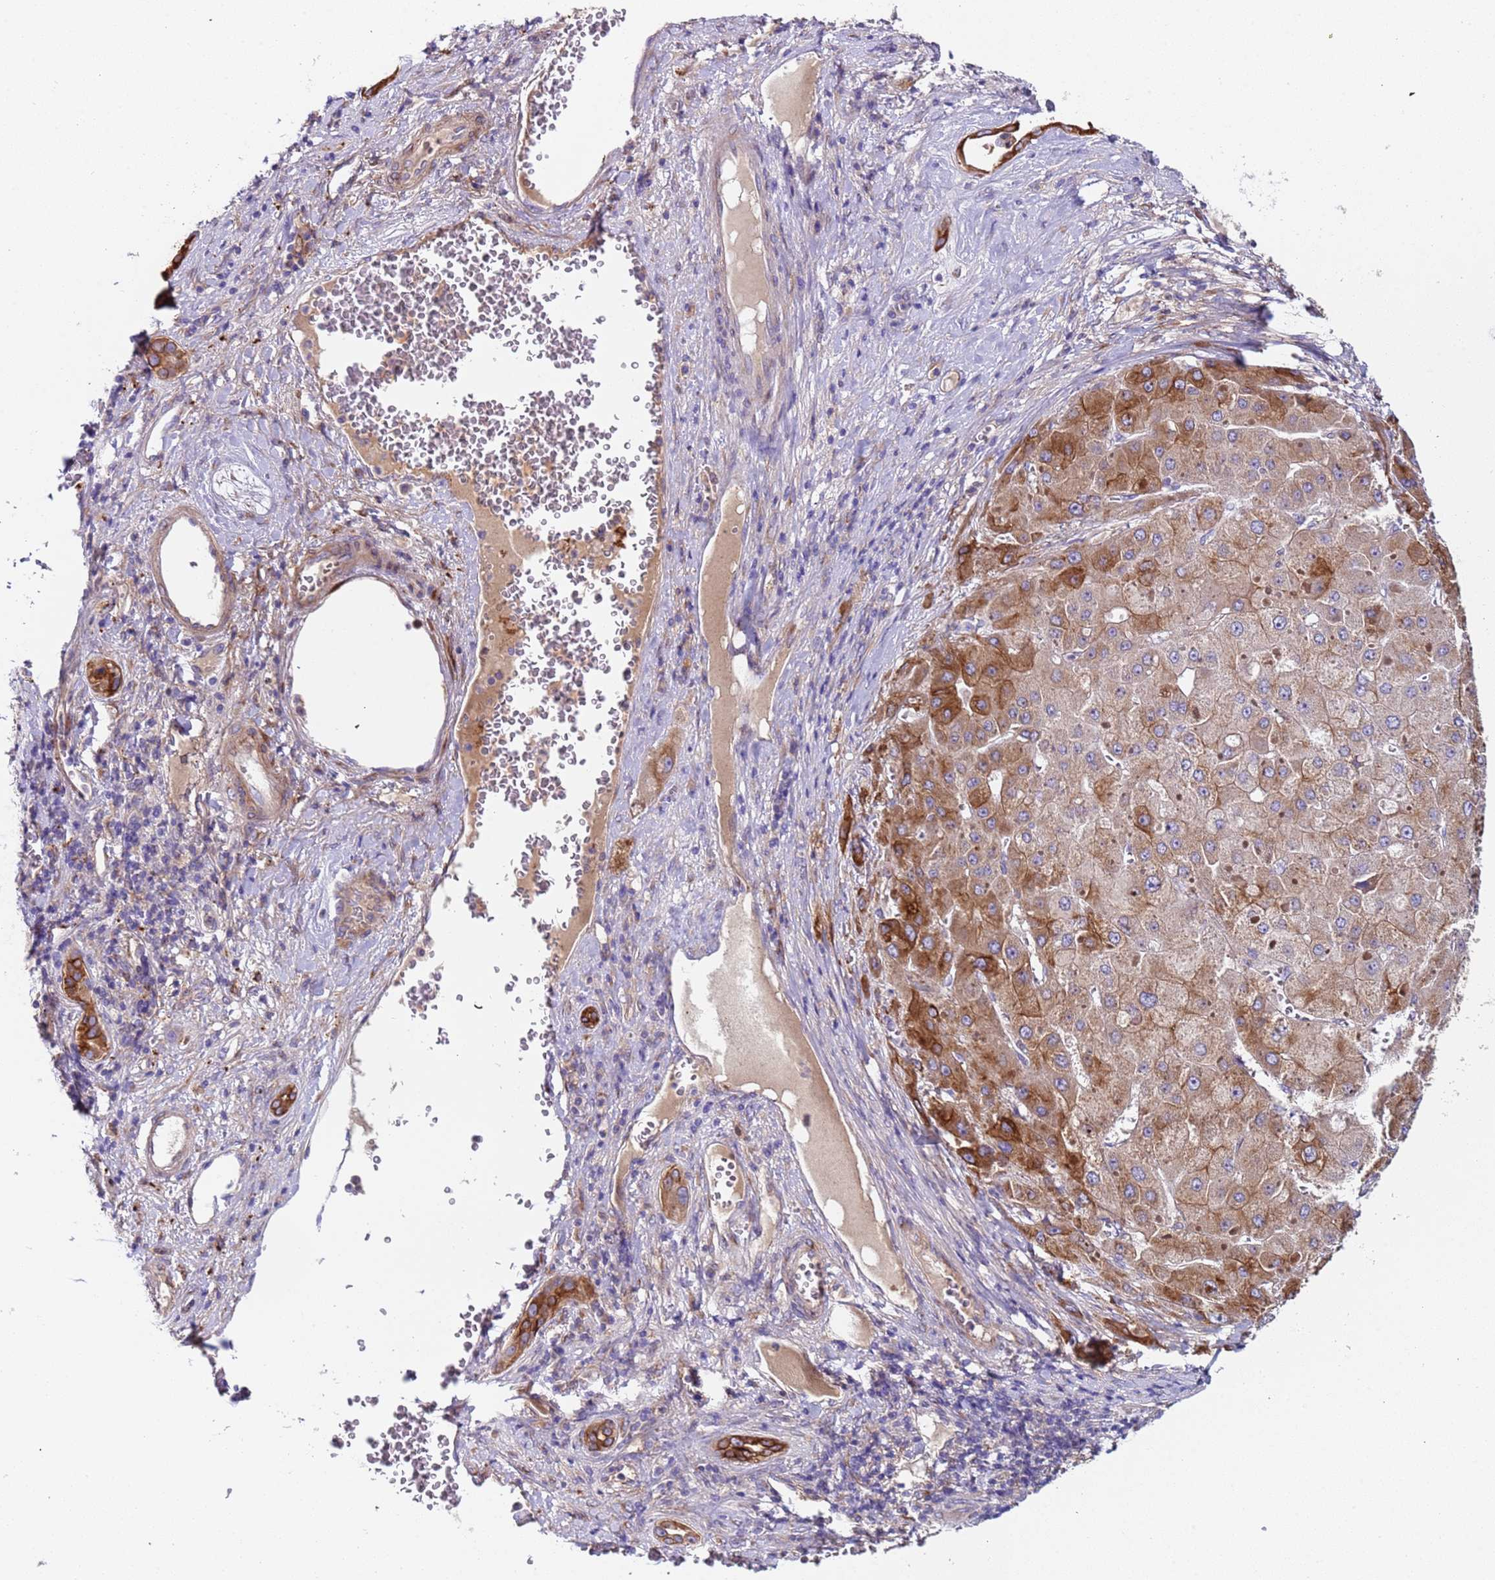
{"staining": {"intensity": "moderate", "quantity": ">75%", "location": "cytoplasmic/membranous"}, "tissue": "liver cancer", "cell_type": "Tumor cells", "image_type": "cancer", "snomed": [{"axis": "morphology", "description": "Carcinoma, Hepatocellular, NOS"}, {"axis": "topography", "description": "Liver"}], "caption": "There is medium levels of moderate cytoplasmic/membranous expression in tumor cells of liver hepatocellular carcinoma, as demonstrated by immunohistochemical staining (brown color).", "gene": "PAQR7", "patient": {"sex": "female", "age": 73}}